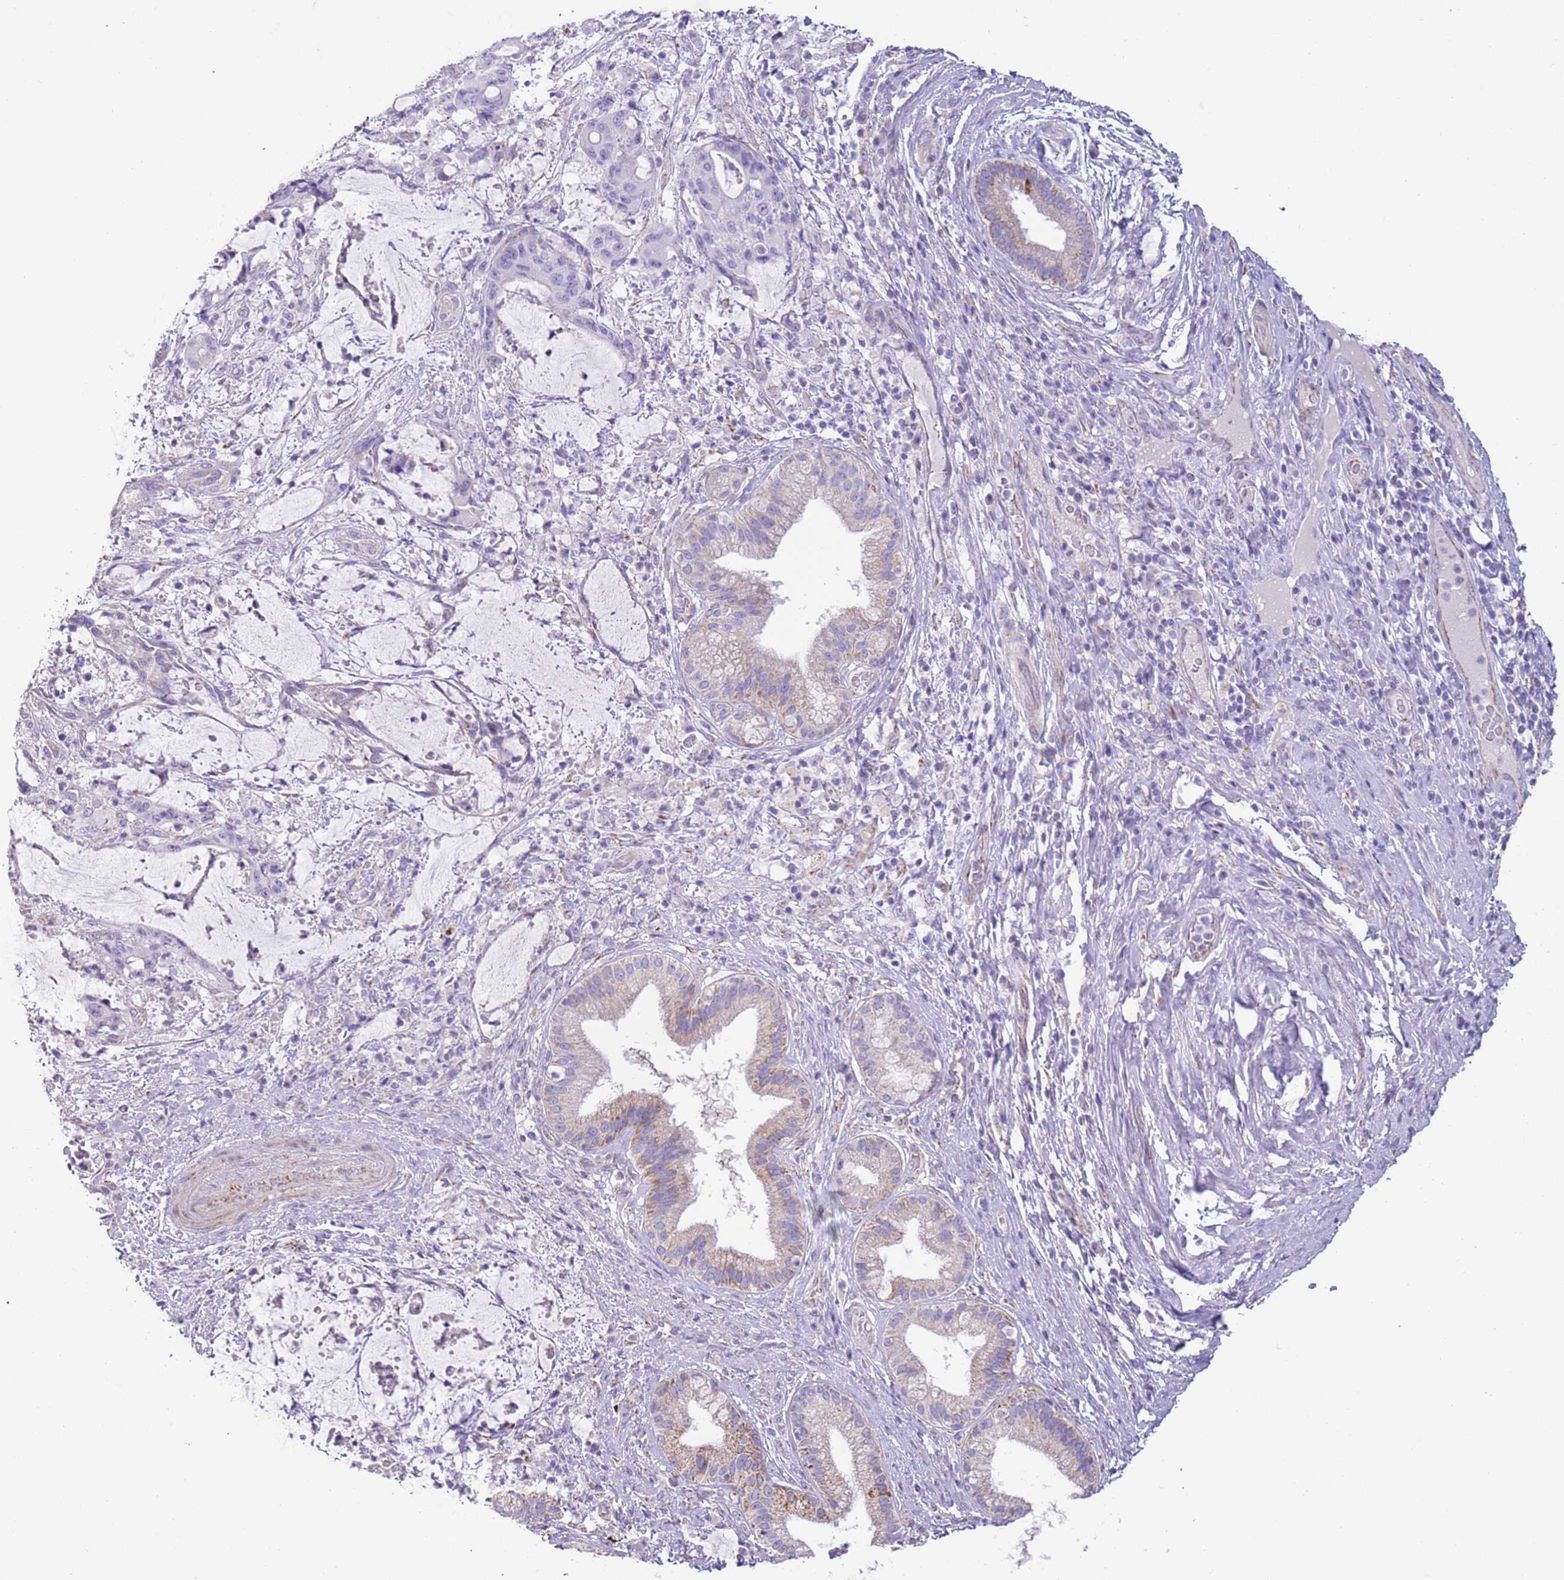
{"staining": {"intensity": "negative", "quantity": "none", "location": "none"}, "tissue": "liver cancer", "cell_type": "Tumor cells", "image_type": "cancer", "snomed": [{"axis": "morphology", "description": "Normal tissue, NOS"}, {"axis": "morphology", "description": "Cholangiocarcinoma"}, {"axis": "topography", "description": "Liver"}, {"axis": "topography", "description": "Peripheral nerve tissue"}], "caption": "Protein analysis of liver cancer (cholangiocarcinoma) demonstrates no significant expression in tumor cells.", "gene": "RNF222", "patient": {"sex": "female", "age": 73}}